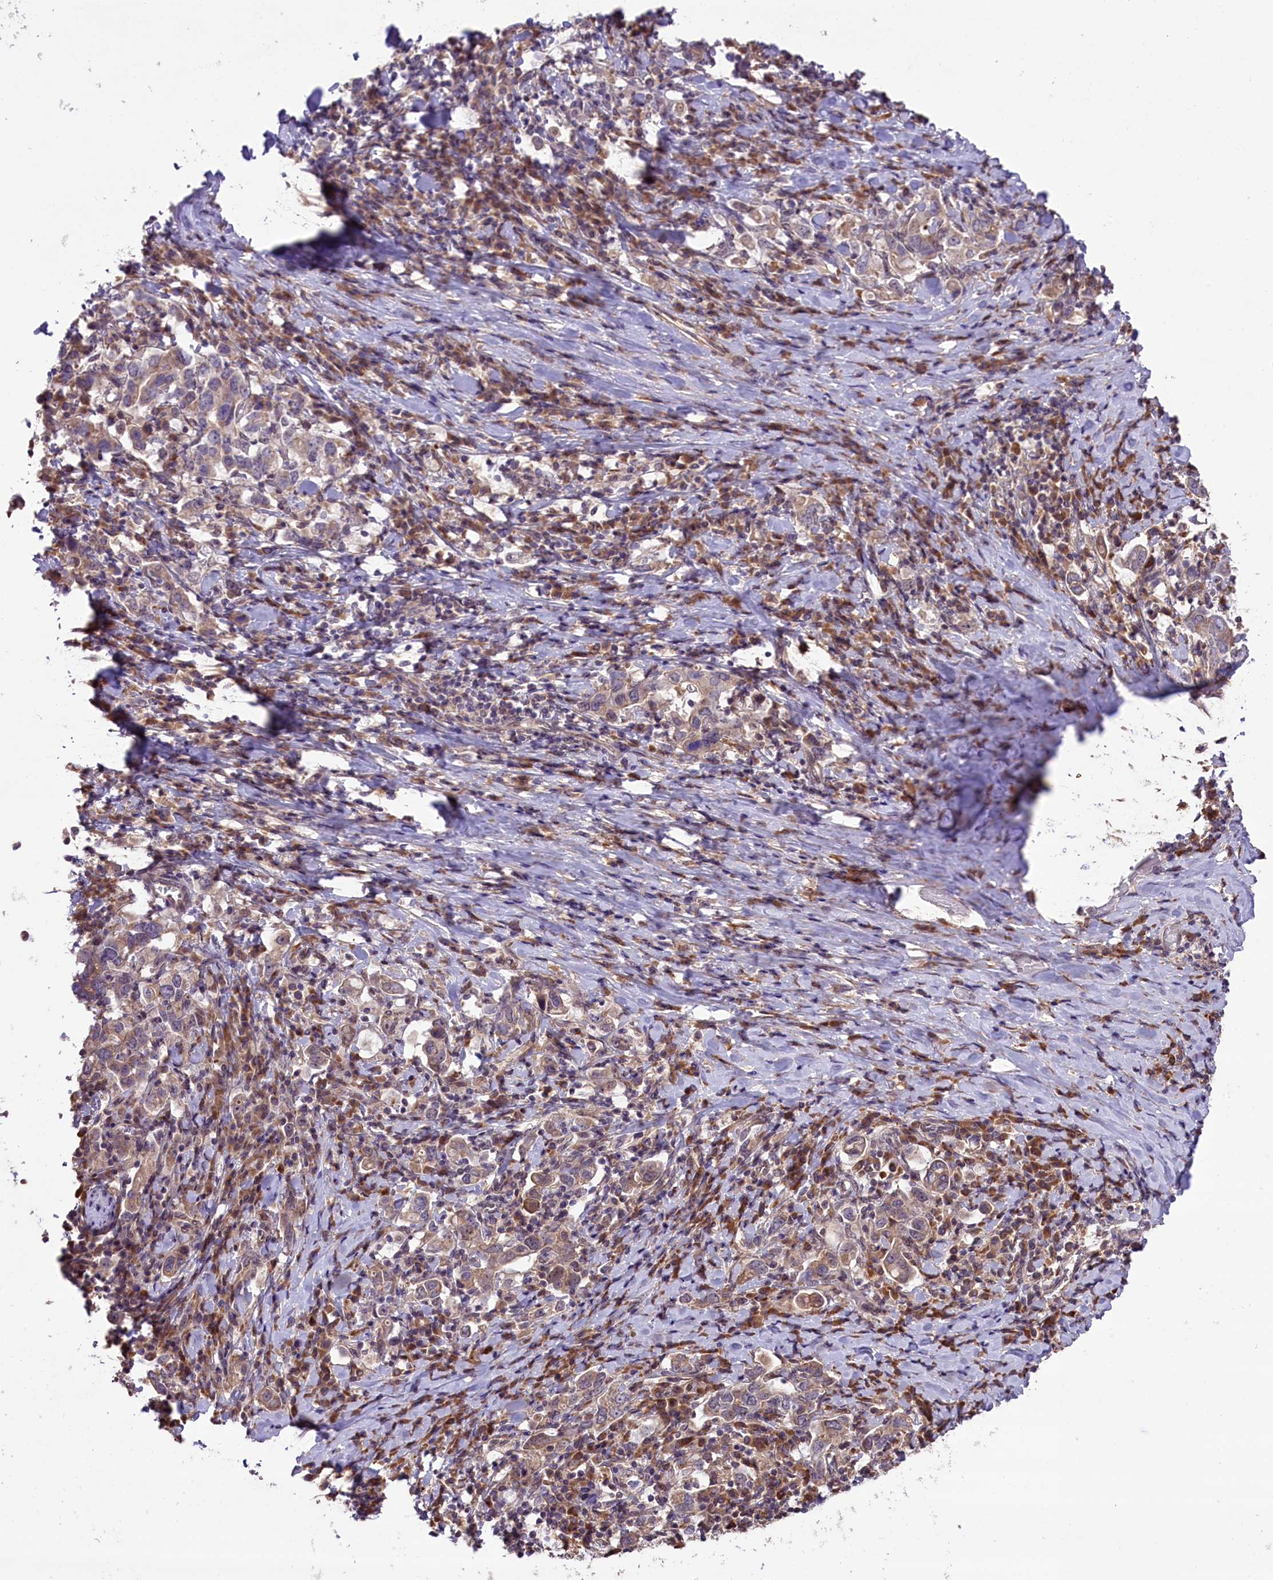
{"staining": {"intensity": "weak", "quantity": "25%-75%", "location": "cytoplasmic/membranous"}, "tissue": "stomach cancer", "cell_type": "Tumor cells", "image_type": "cancer", "snomed": [{"axis": "morphology", "description": "Adenocarcinoma, NOS"}, {"axis": "topography", "description": "Stomach, upper"}, {"axis": "topography", "description": "Stomach"}], "caption": "Stomach adenocarcinoma tissue shows weak cytoplasmic/membranous positivity in about 25%-75% of tumor cells", "gene": "HDAC5", "patient": {"sex": "male", "age": 62}}